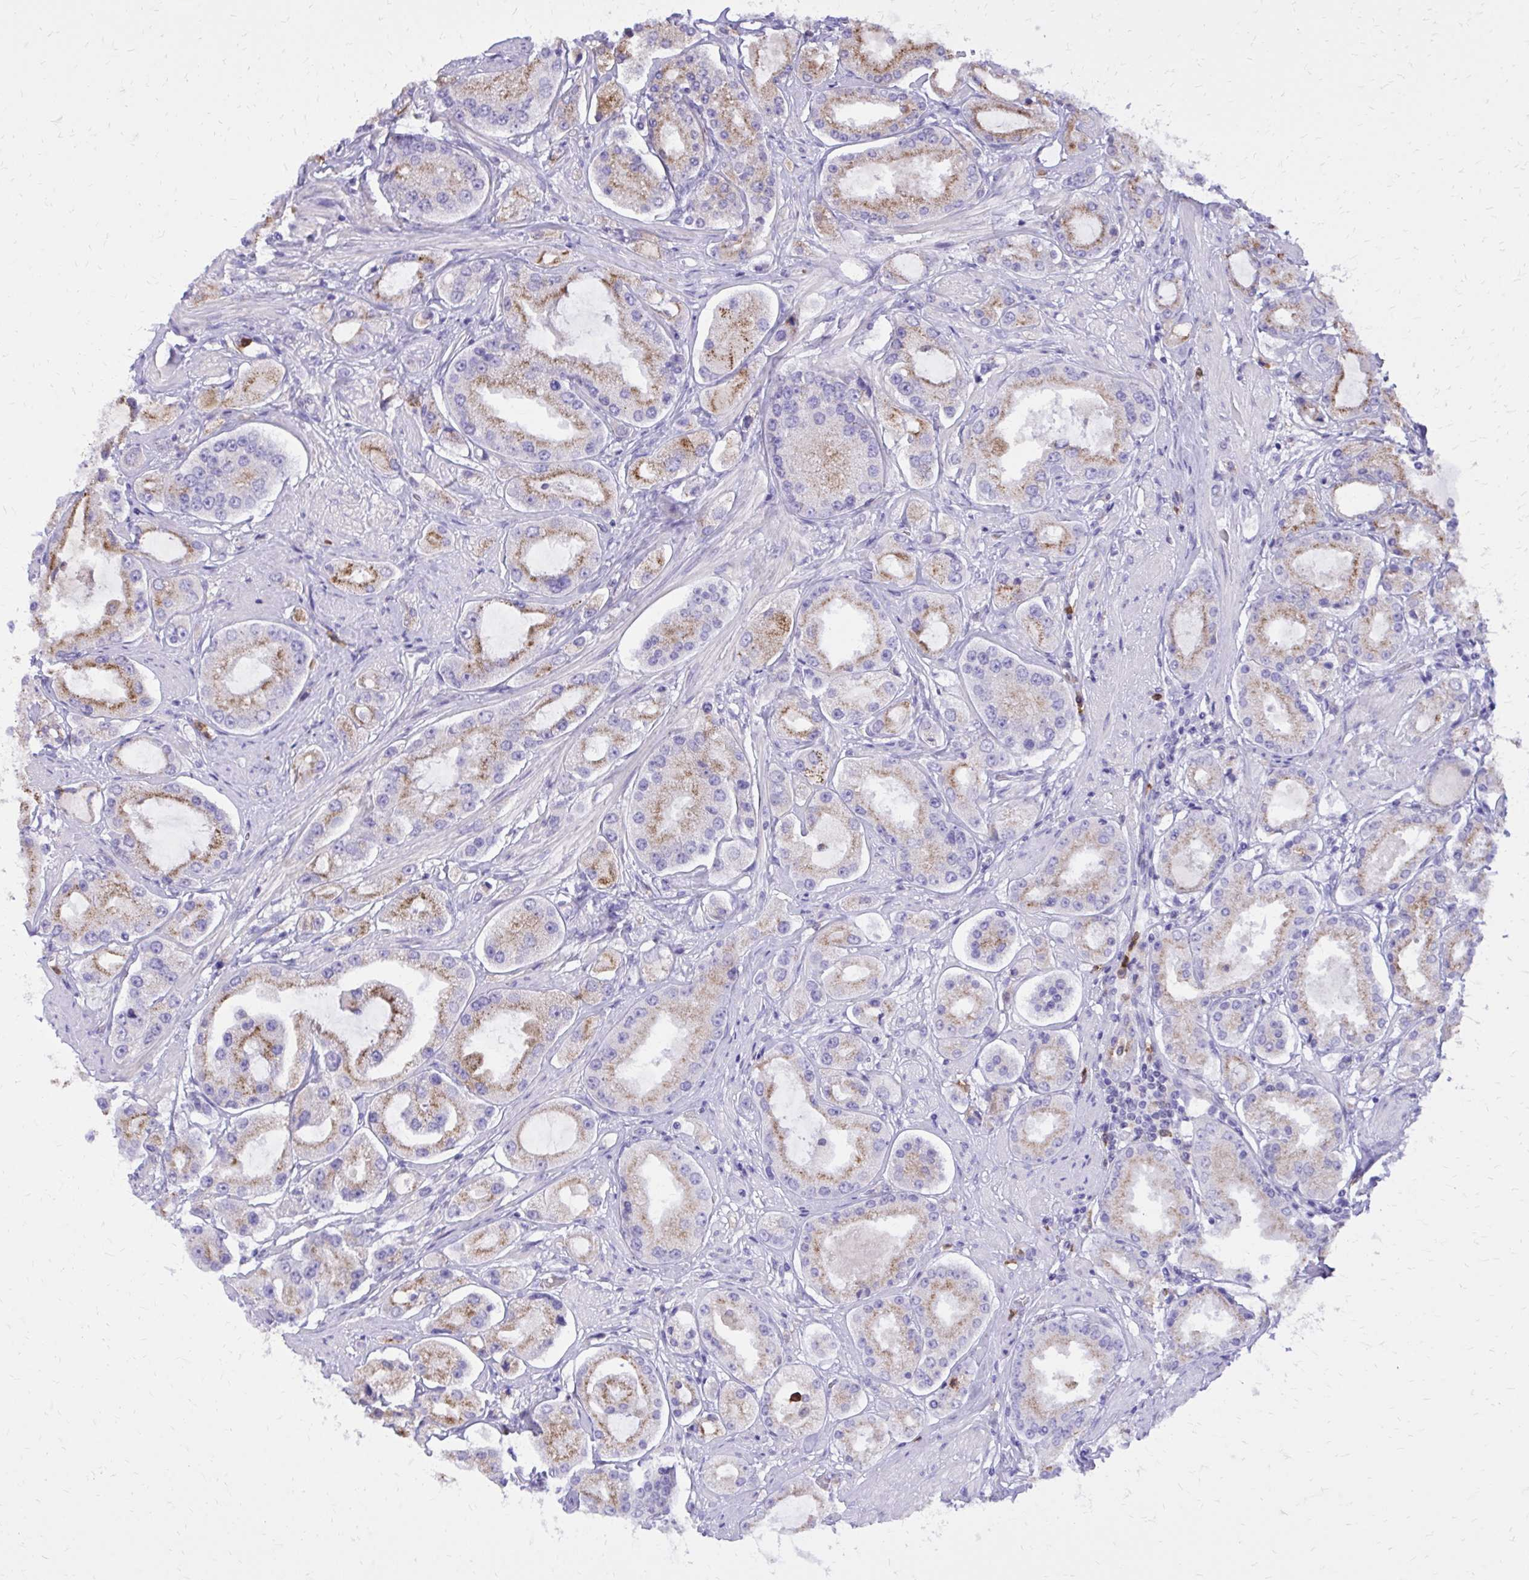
{"staining": {"intensity": "weak", "quantity": ">75%", "location": "cytoplasmic/membranous"}, "tissue": "prostate cancer", "cell_type": "Tumor cells", "image_type": "cancer", "snomed": [{"axis": "morphology", "description": "Adenocarcinoma, High grade"}, {"axis": "topography", "description": "Prostate"}], "caption": "About >75% of tumor cells in prostate high-grade adenocarcinoma display weak cytoplasmic/membranous protein staining as visualized by brown immunohistochemical staining.", "gene": "CAT", "patient": {"sex": "male", "age": 69}}